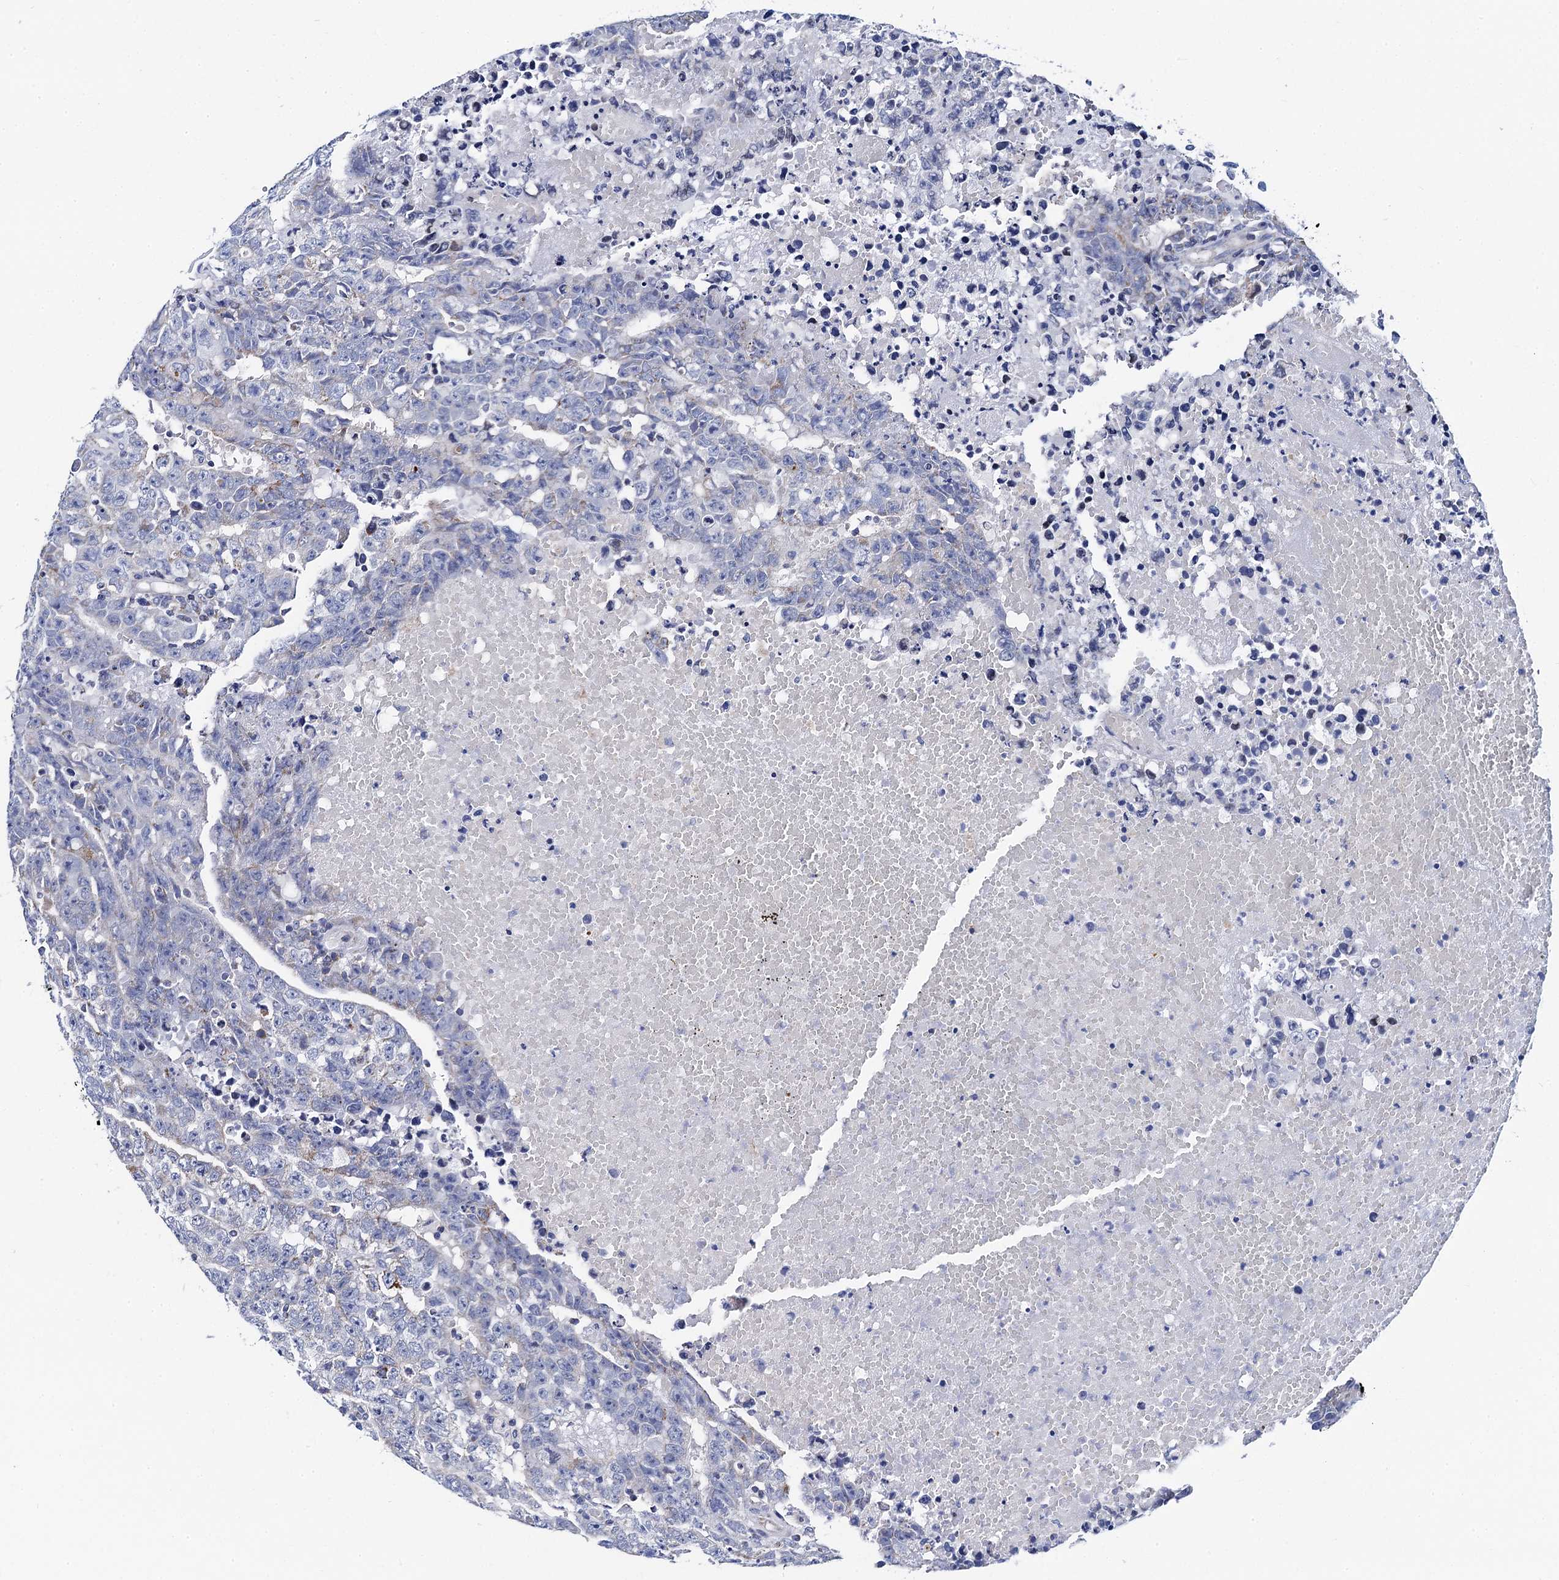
{"staining": {"intensity": "negative", "quantity": "none", "location": "none"}, "tissue": "testis cancer", "cell_type": "Tumor cells", "image_type": "cancer", "snomed": [{"axis": "morphology", "description": "Carcinoma, Embryonal, NOS"}, {"axis": "topography", "description": "Testis"}], "caption": "DAB immunohistochemical staining of human testis cancer displays no significant expression in tumor cells.", "gene": "ACADSB", "patient": {"sex": "male", "age": 25}}